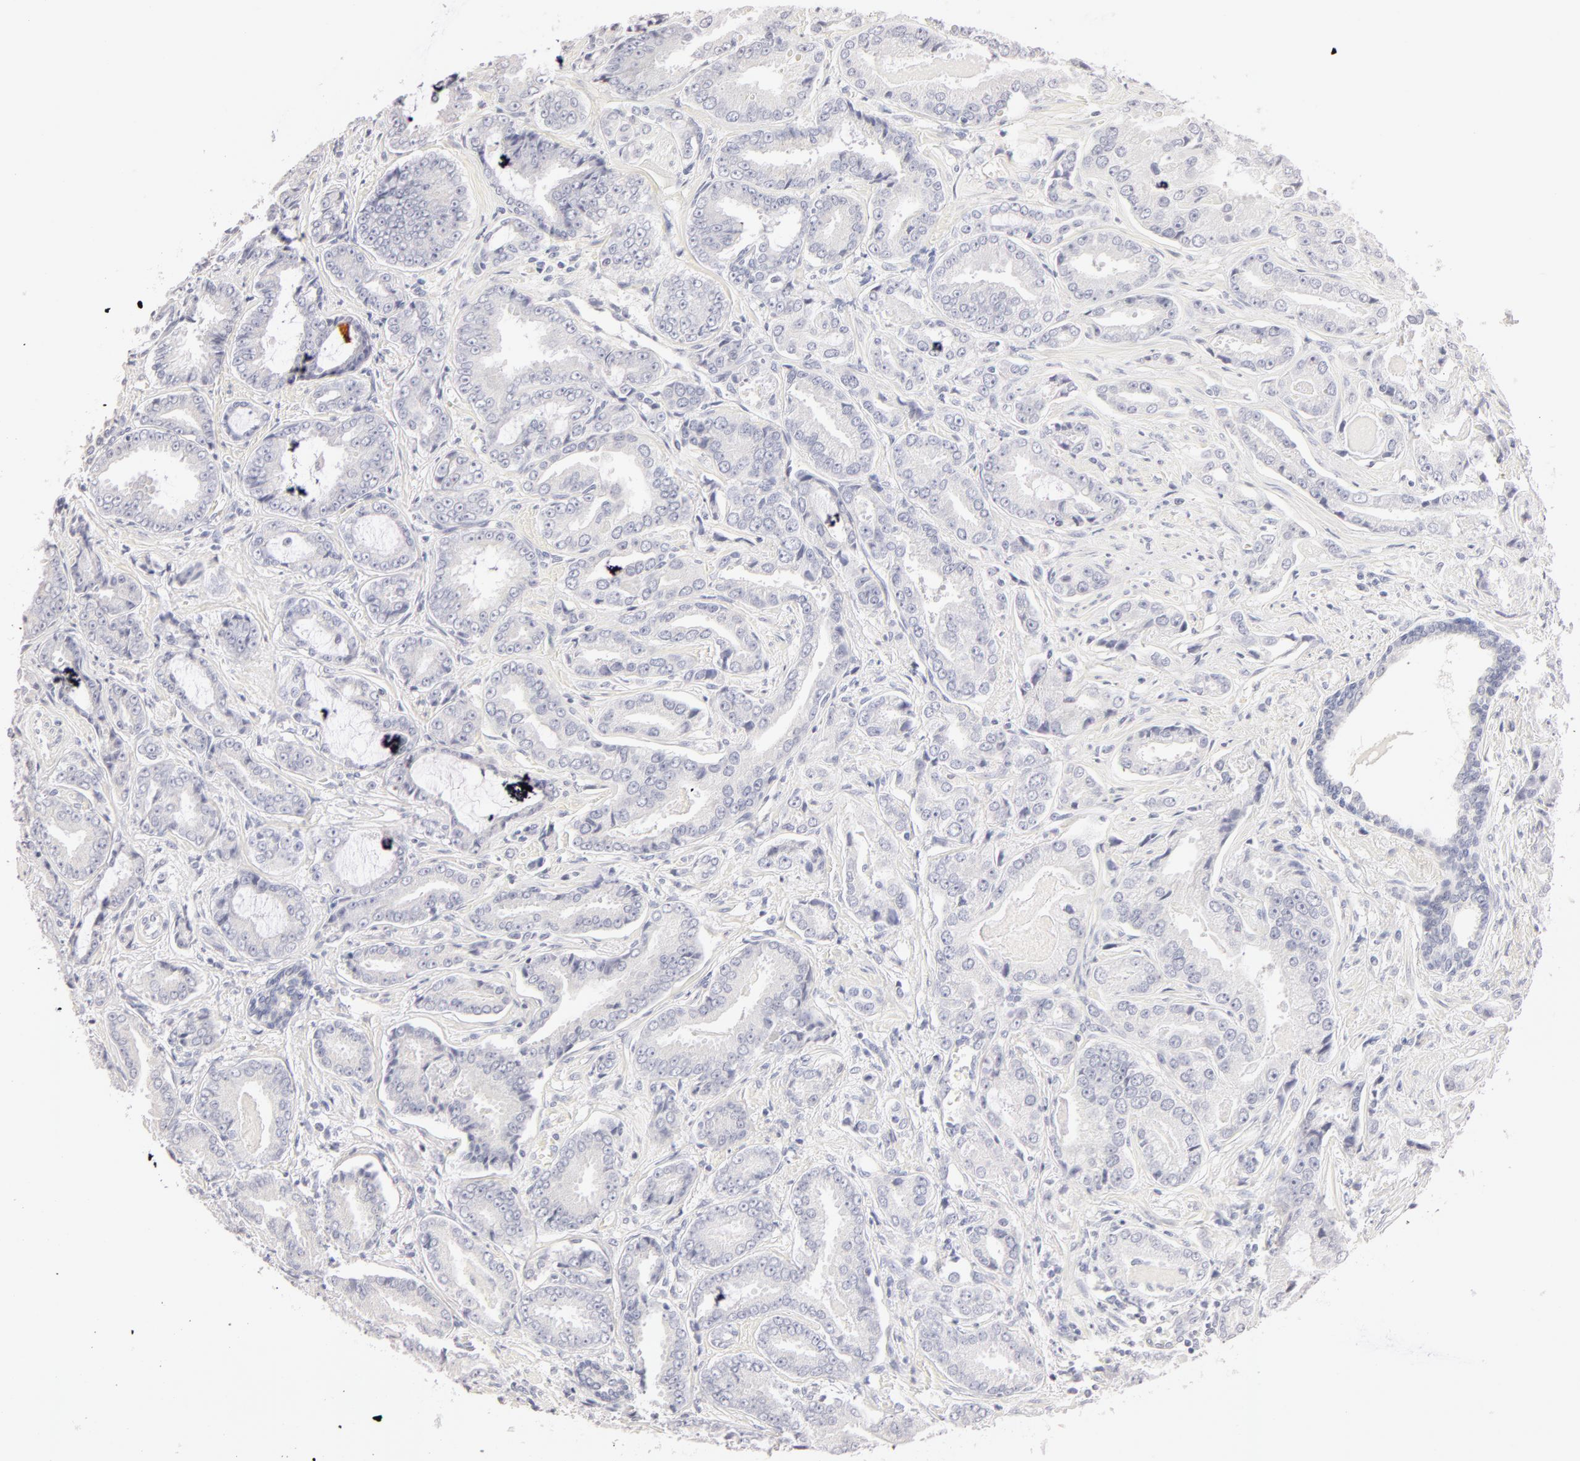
{"staining": {"intensity": "negative", "quantity": "none", "location": "none"}, "tissue": "prostate cancer", "cell_type": "Tumor cells", "image_type": "cancer", "snomed": [{"axis": "morphology", "description": "Adenocarcinoma, Low grade"}, {"axis": "topography", "description": "Prostate"}], "caption": "The photomicrograph demonstrates no significant positivity in tumor cells of low-grade adenocarcinoma (prostate).", "gene": "LGALS7B", "patient": {"sex": "male", "age": 65}}